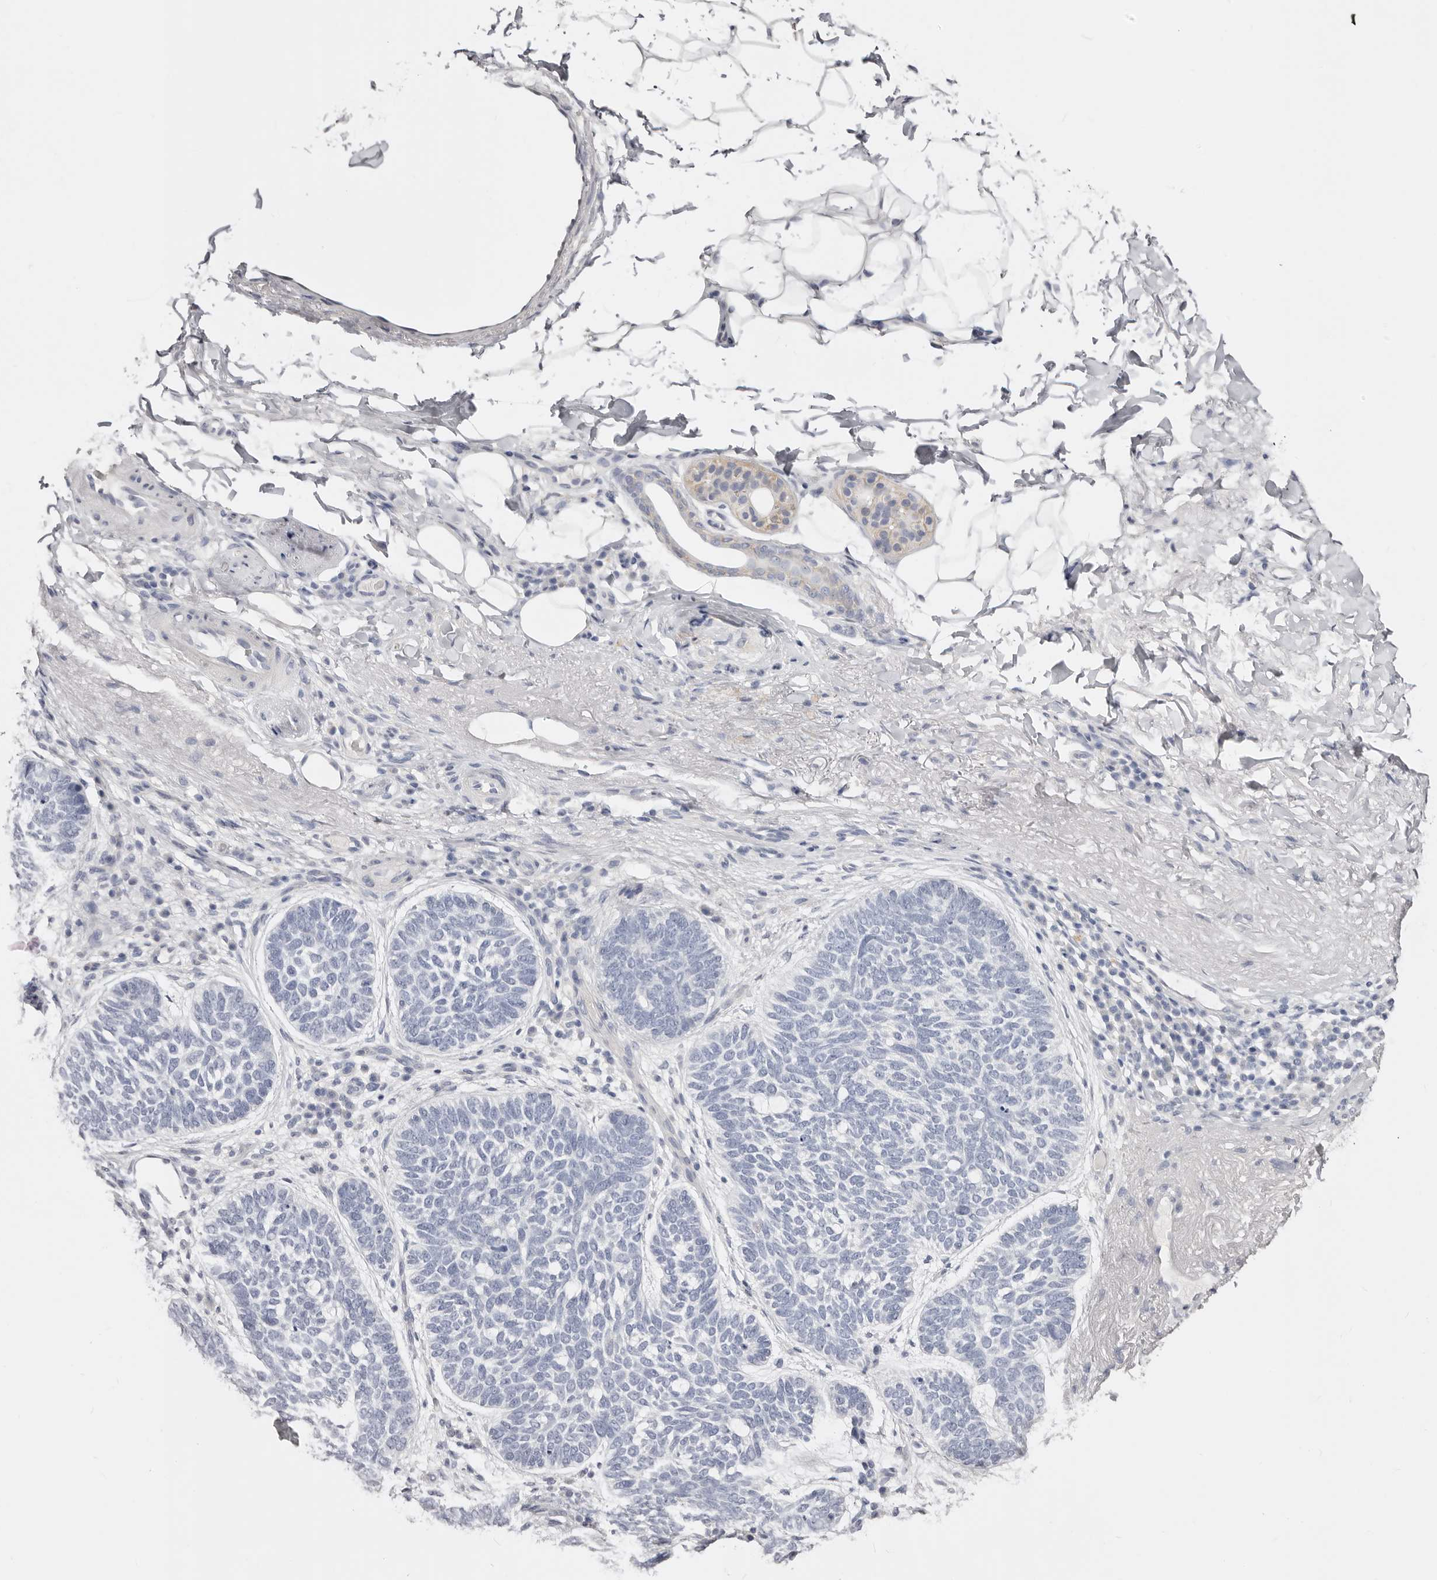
{"staining": {"intensity": "negative", "quantity": "none", "location": "none"}, "tissue": "skin cancer", "cell_type": "Tumor cells", "image_type": "cancer", "snomed": [{"axis": "morphology", "description": "Basal cell carcinoma"}, {"axis": "topography", "description": "Skin"}], "caption": "A high-resolution histopathology image shows immunohistochemistry staining of skin cancer, which shows no significant staining in tumor cells.", "gene": "AKNAD1", "patient": {"sex": "female", "age": 85}}